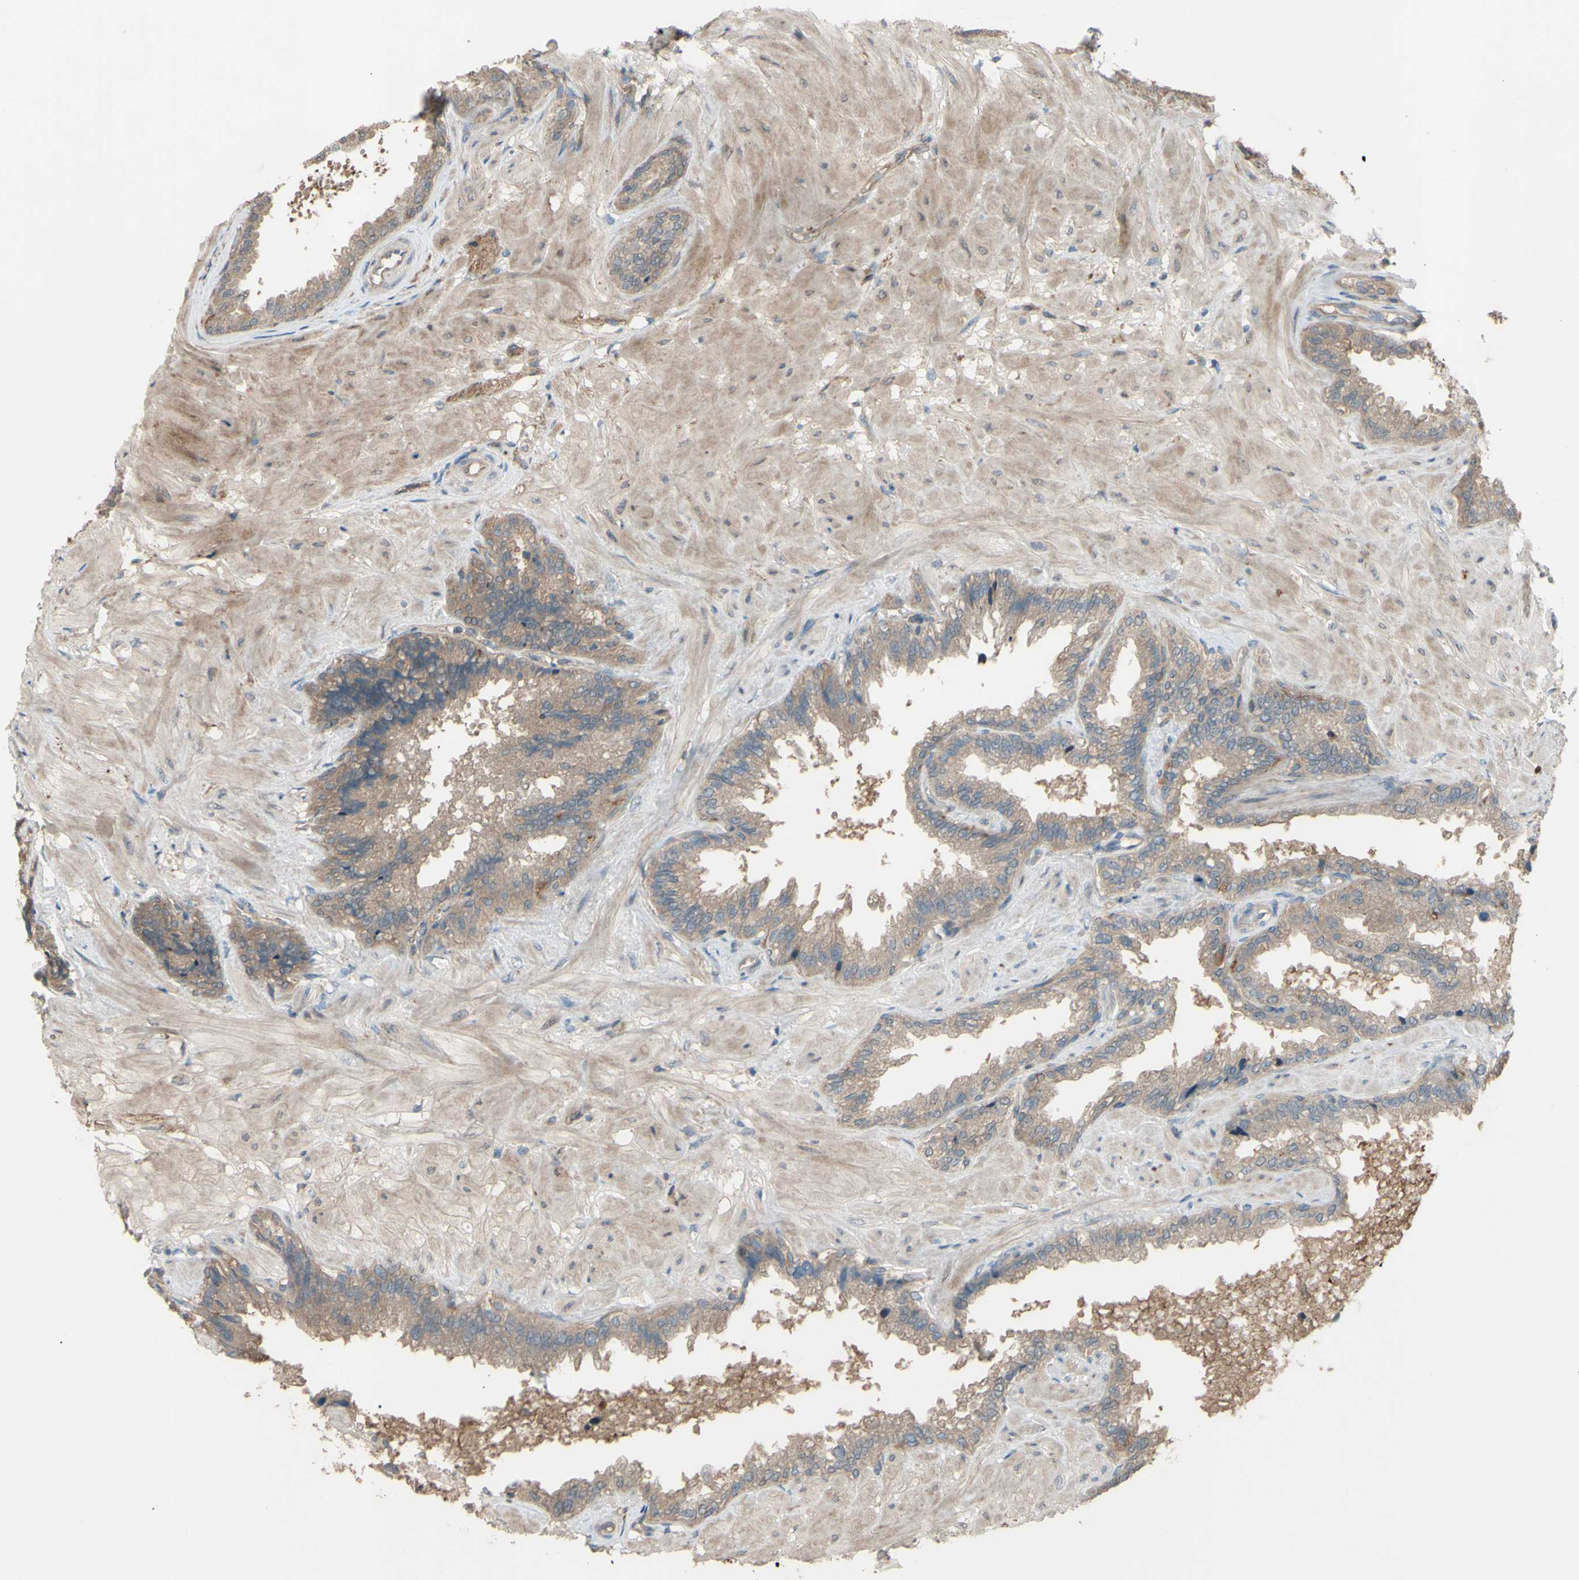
{"staining": {"intensity": "weak", "quantity": ">75%", "location": "cytoplasmic/membranous"}, "tissue": "seminal vesicle", "cell_type": "Glandular cells", "image_type": "normal", "snomed": [{"axis": "morphology", "description": "Normal tissue, NOS"}, {"axis": "topography", "description": "Seminal veicle"}], "caption": "Protein staining of unremarkable seminal vesicle exhibits weak cytoplasmic/membranous staining in about >75% of glandular cells.", "gene": "SHROOM4", "patient": {"sex": "male", "age": 46}}